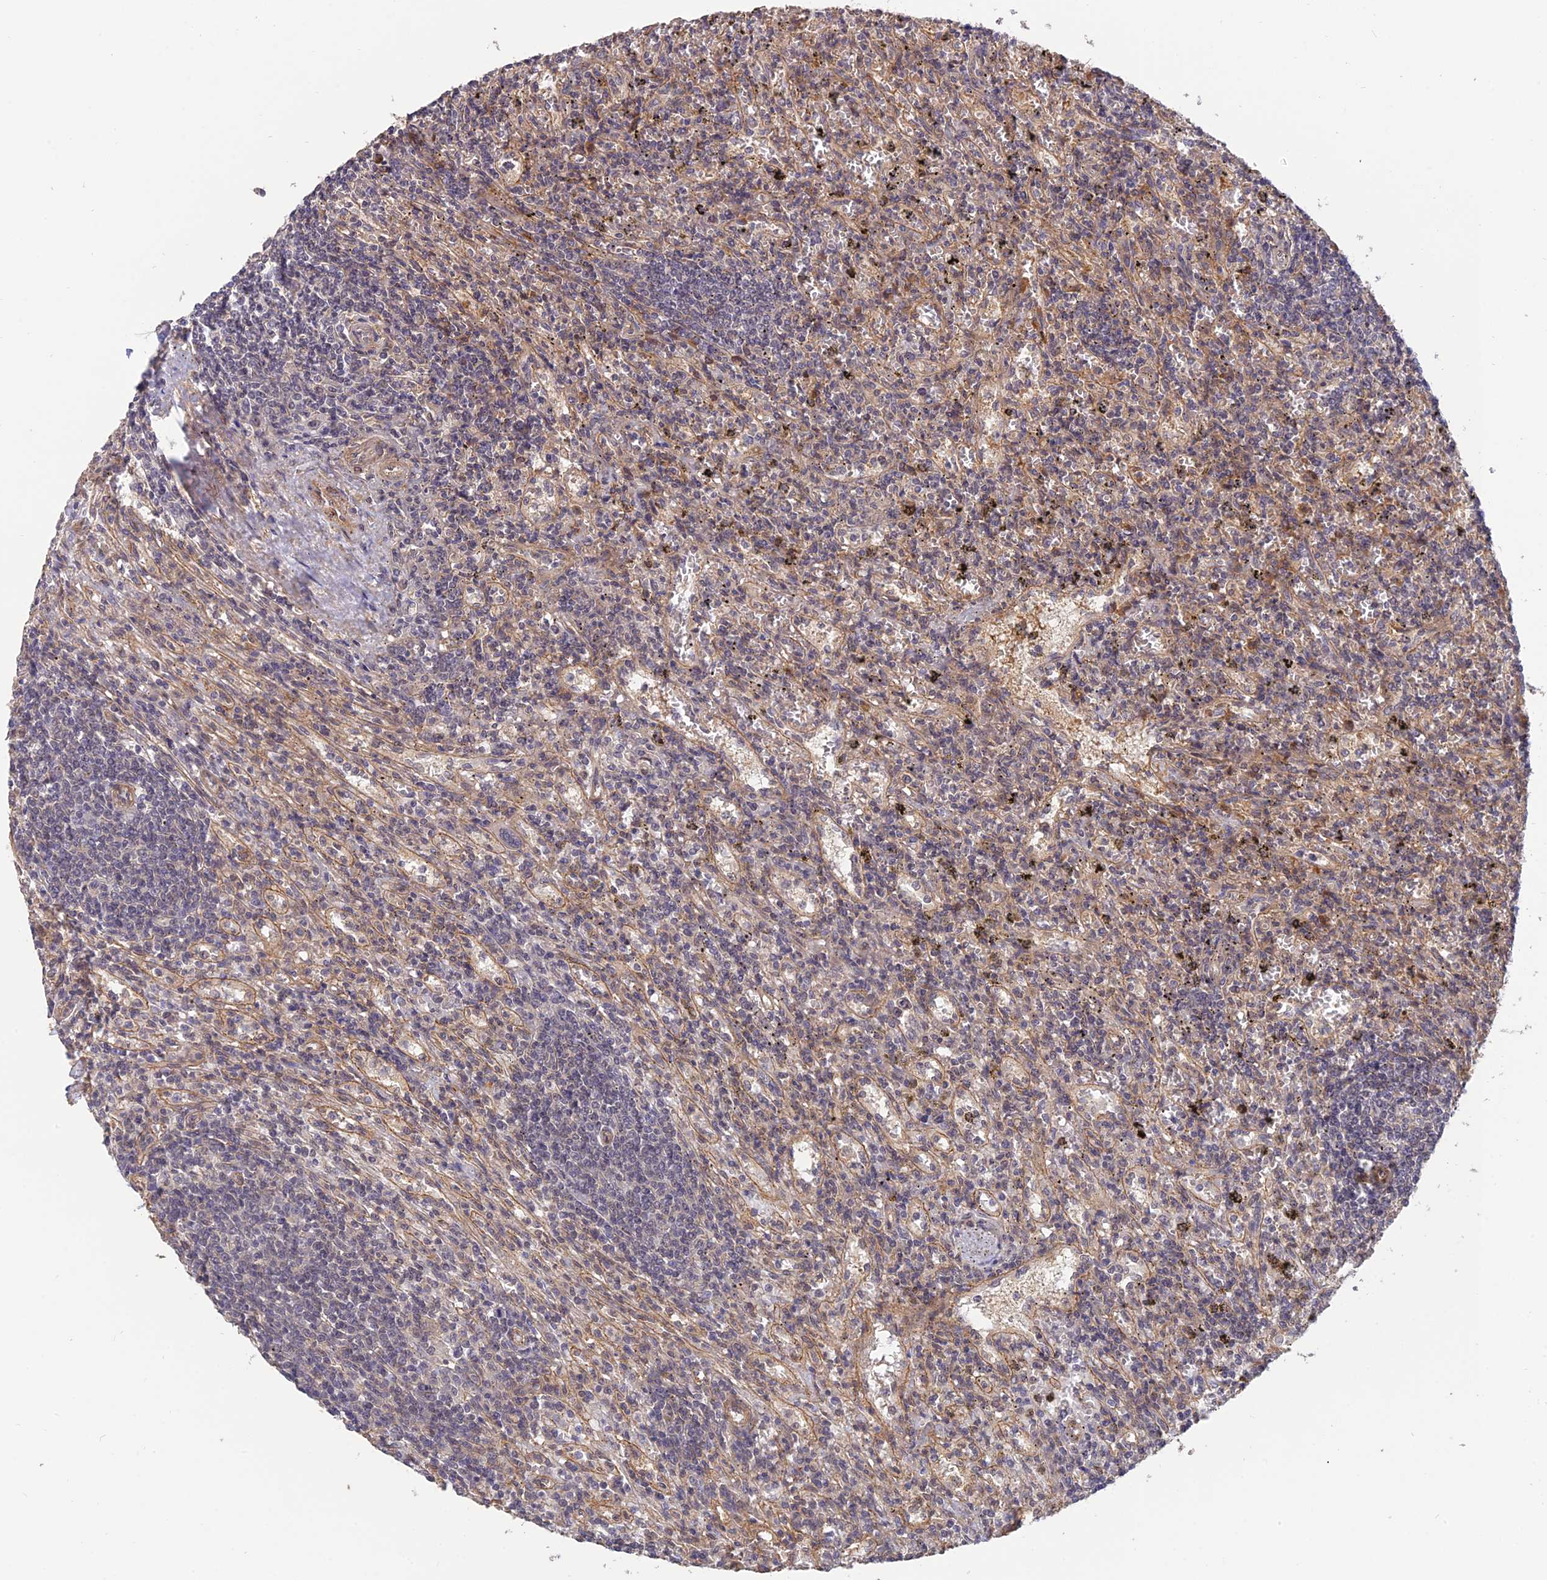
{"staining": {"intensity": "negative", "quantity": "none", "location": "none"}, "tissue": "lymphoma", "cell_type": "Tumor cells", "image_type": "cancer", "snomed": [{"axis": "morphology", "description": "Malignant lymphoma, non-Hodgkin's type, Low grade"}, {"axis": "topography", "description": "Spleen"}], "caption": "Tumor cells show no significant staining in lymphoma.", "gene": "PAGR1", "patient": {"sex": "male", "age": 76}}